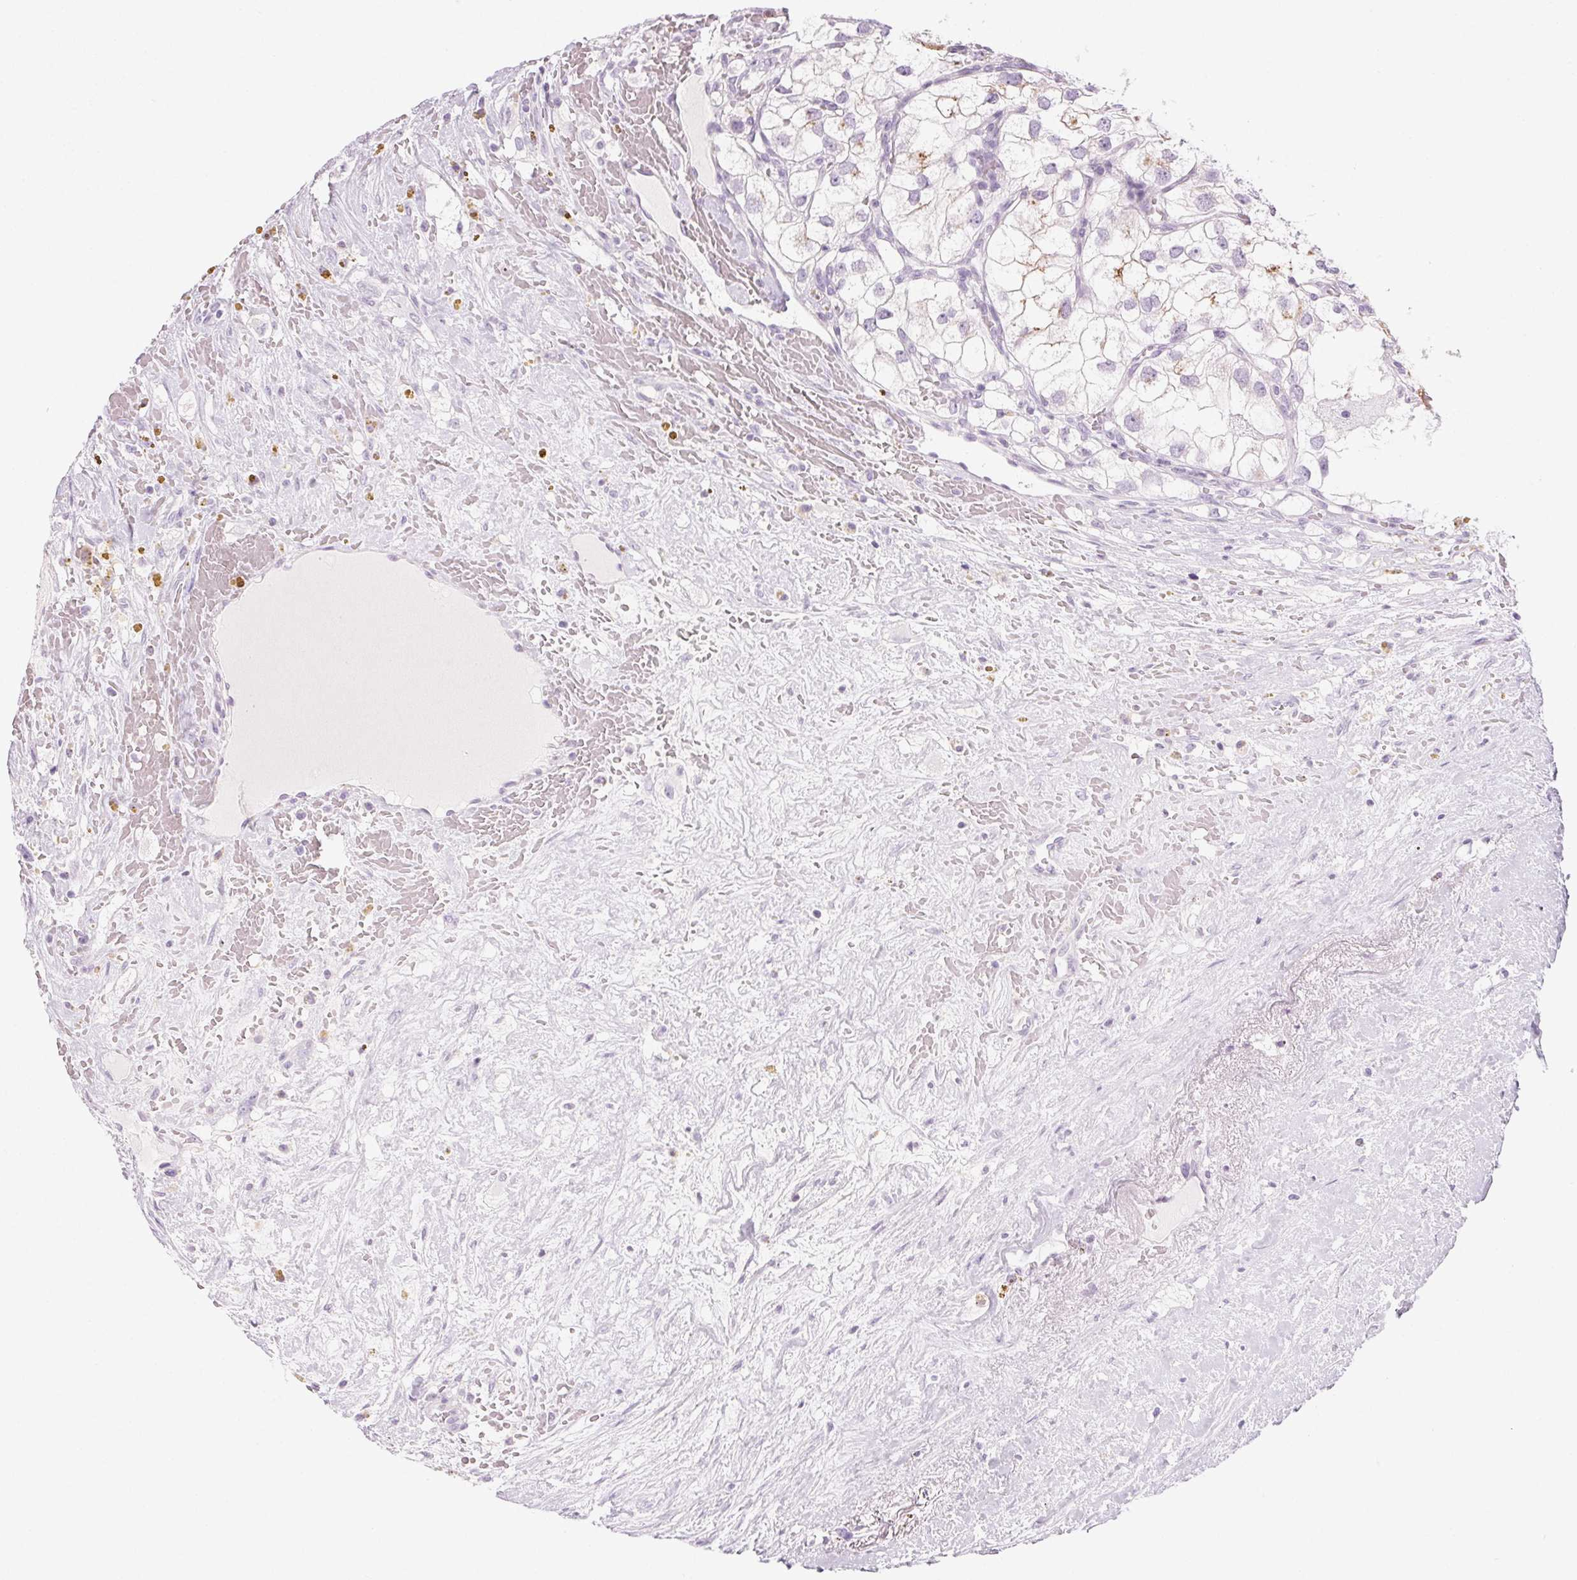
{"staining": {"intensity": "negative", "quantity": "none", "location": "none"}, "tissue": "renal cancer", "cell_type": "Tumor cells", "image_type": "cancer", "snomed": [{"axis": "morphology", "description": "Adenocarcinoma, NOS"}, {"axis": "topography", "description": "Kidney"}], "caption": "This is an immunohistochemistry image of human adenocarcinoma (renal). There is no positivity in tumor cells.", "gene": "LRP2", "patient": {"sex": "male", "age": 59}}